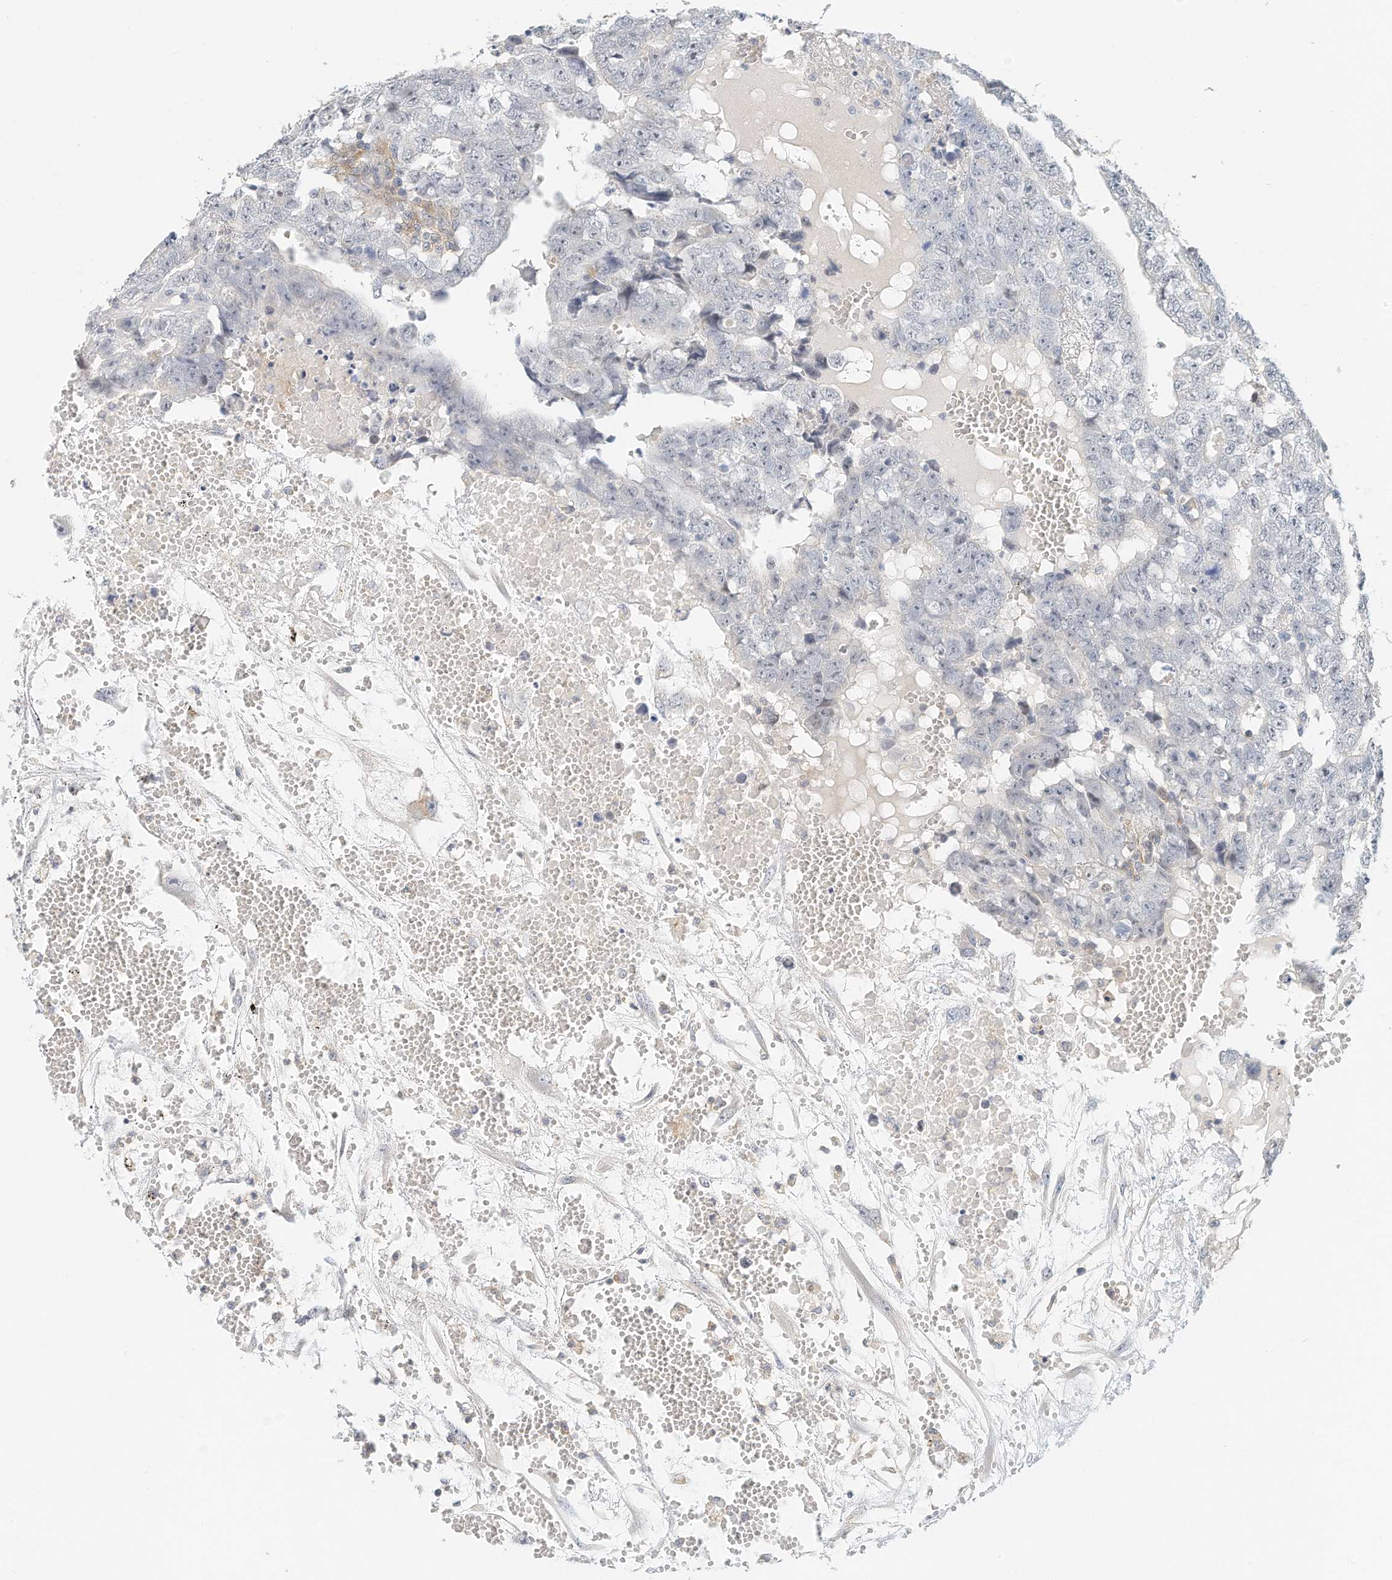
{"staining": {"intensity": "negative", "quantity": "none", "location": "none"}, "tissue": "testis cancer", "cell_type": "Tumor cells", "image_type": "cancer", "snomed": [{"axis": "morphology", "description": "Carcinoma, Embryonal, NOS"}, {"axis": "topography", "description": "Testis"}], "caption": "The photomicrograph exhibits no staining of tumor cells in testis cancer. Brightfield microscopy of immunohistochemistry stained with DAB (brown) and hematoxylin (blue), captured at high magnification.", "gene": "MICAL1", "patient": {"sex": "male", "age": 25}}